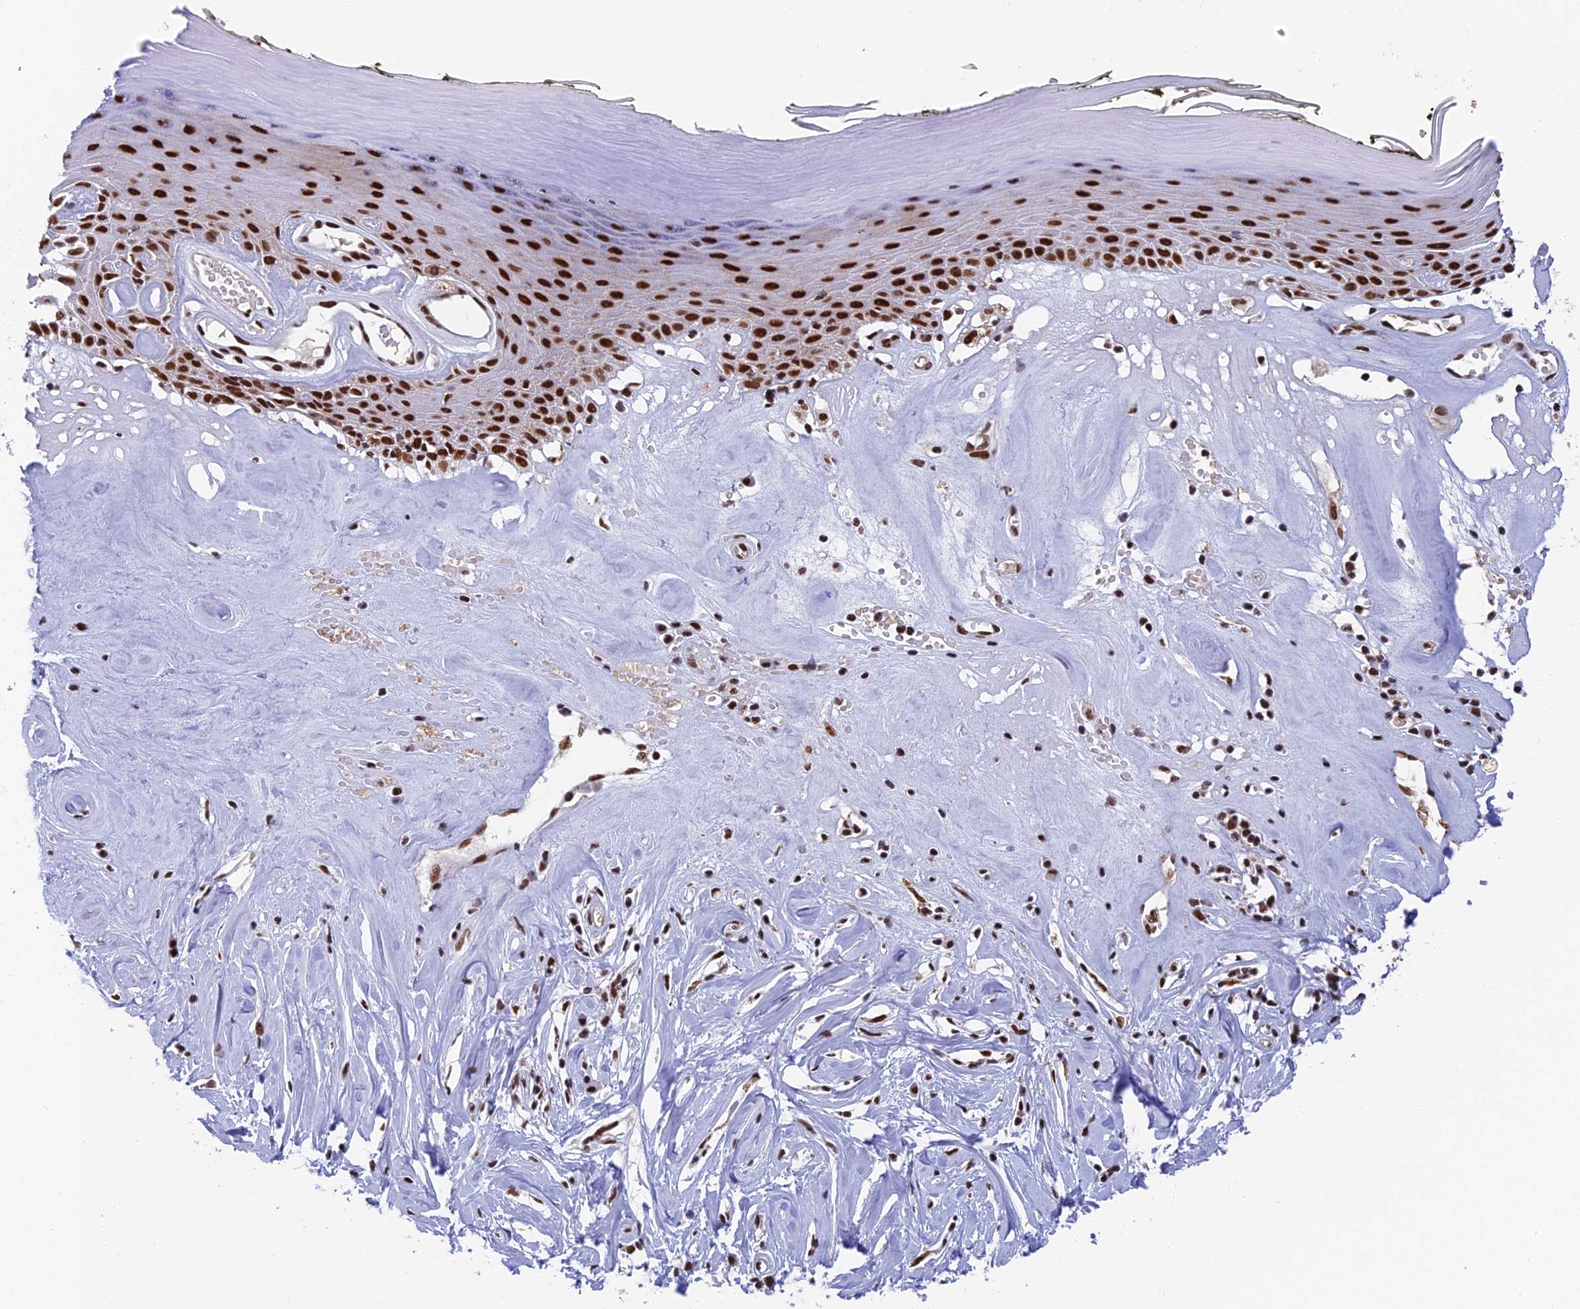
{"staining": {"intensity": "strong", "quantity": ">75%", "location": "nuclear"}, "tissue": "skin", "cell_type": "Epidermal cells", "image_type": "normal", "snomed": [{"axis": "morphology", "description": "Normal tissue, NOS"}, {"axis": "morphology", "description": "Inflammation, NOS"}, {"axis": "topography", "description": "Vulva"}], "caption": "Immunohistochemical staining of normal skin demonstrates high levels of strong nuclear positivity in approximately >75% of epidermal cells. The protein of interest is stained brown, and the nuclei are stained in blue (DAB (3,3'-diaminobenzidine) IHC with brightfield microscopy, high magnification).", "gene": "EEF1AKMT3", "patient": {"sex": "female", "age": 84}}